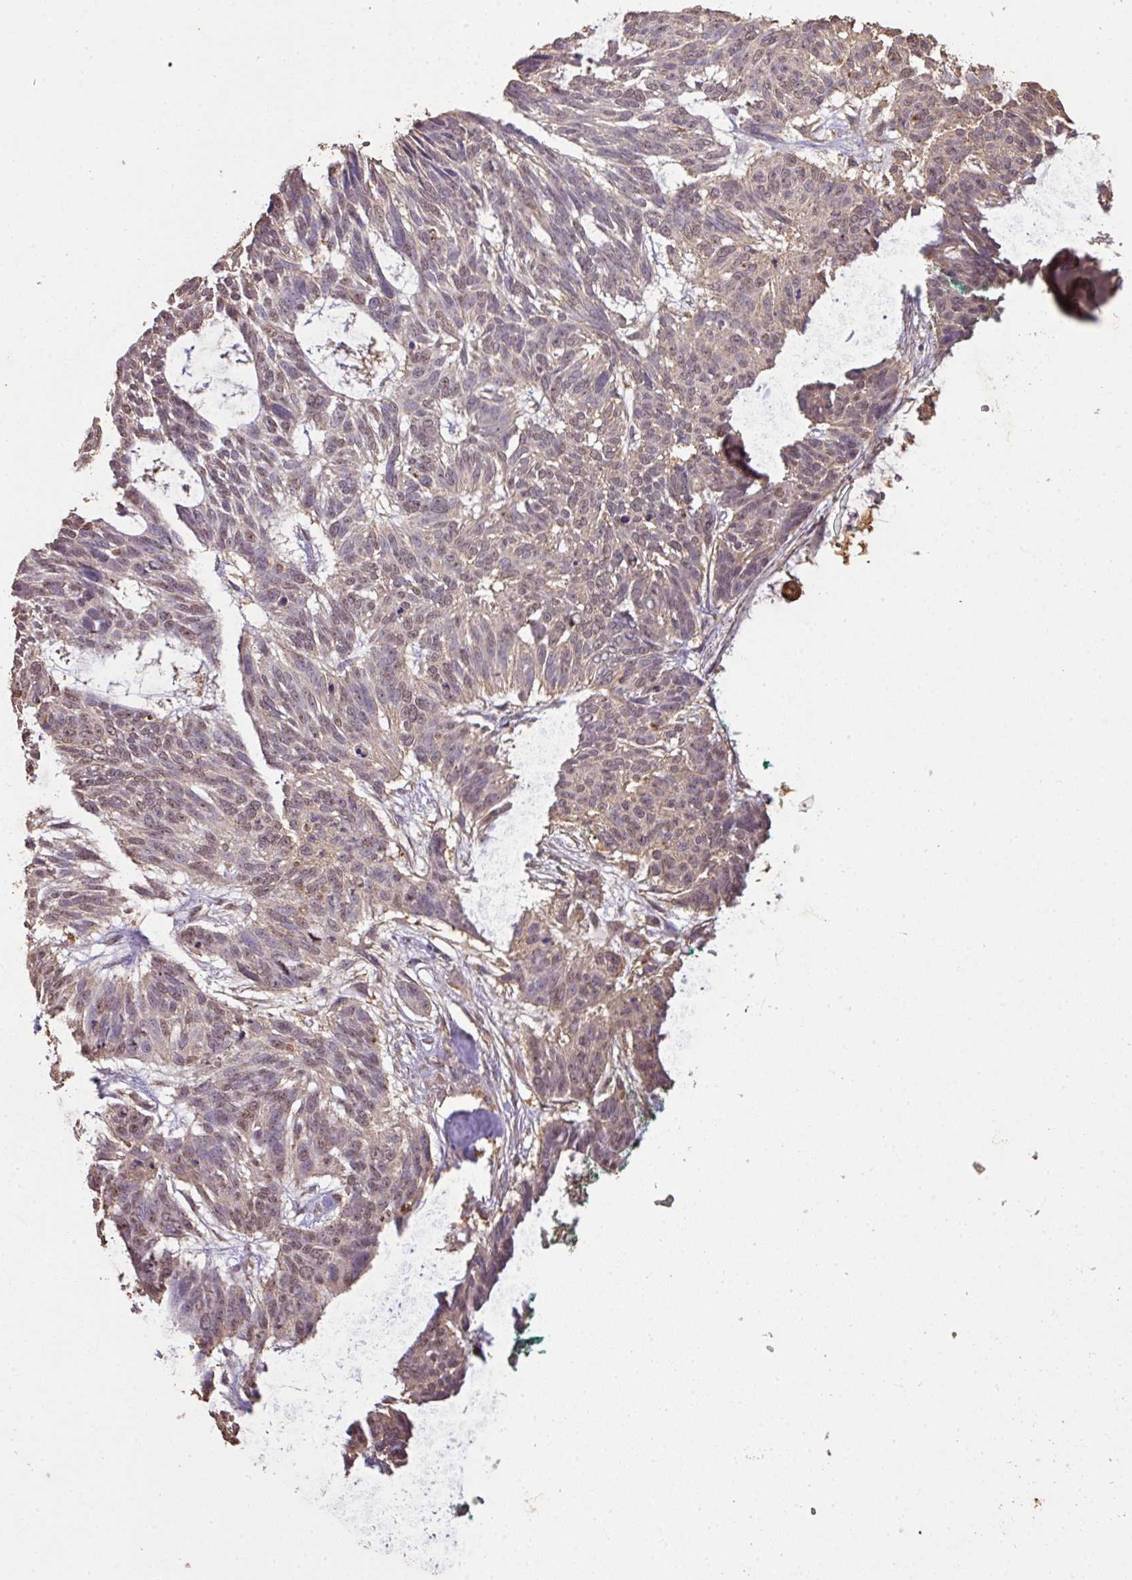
{"staining": {"intensity": "weak", "quantity": "25%-75%", "location": "cytoplasmic/membranous,nuclear"}, "tissue": "skin cancer", "cell_type": "Tumor cells", "image_type": "cancer", "snomed": [{"axis": "morphology", "description": "Basal cell carcinoma"}, {"axis": "topography", "description": "Skin"}], "caption": "A micrograph of human basal cell carcinoma (skin) stained for a protein exhibits weak cytoplasmic/membranous and nuclear brown staining in tumor cells.", "gene": "ATAT1", "patient": {"sex": "male", "age": 88}}